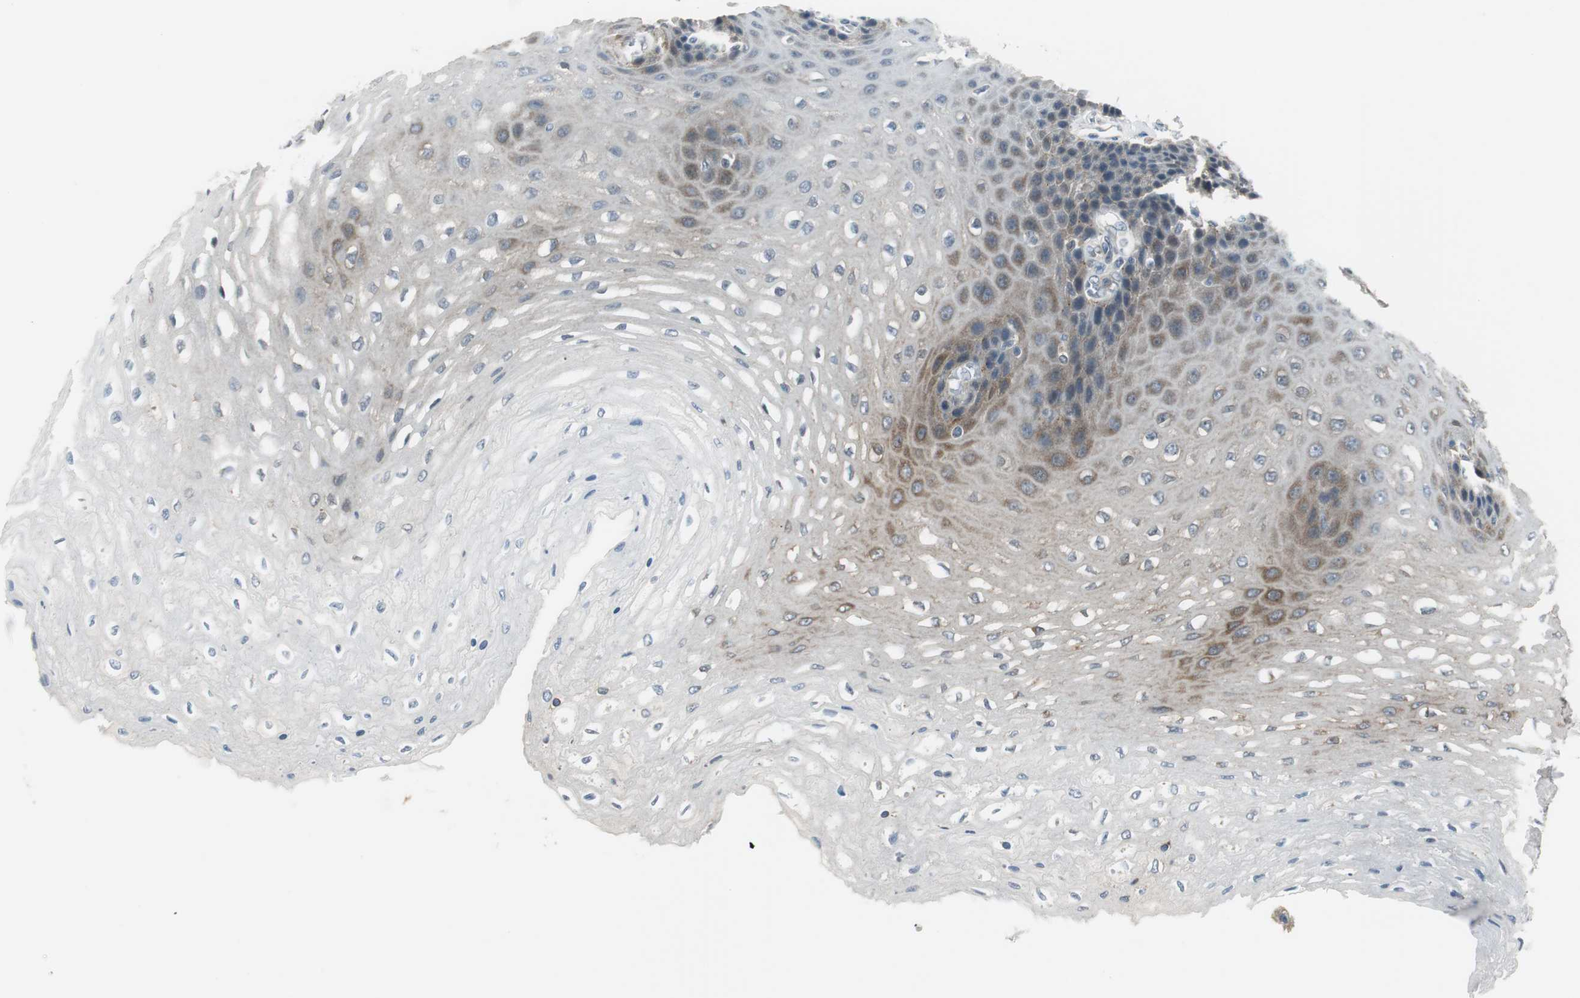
{"staining": {"intensity": "moderate", "quantity": "25%-75%", "location": "cytoplasmic/membranous"}, "tissue": "esophagus", "cell_type": "Squamous epithelial cells", "image_type": "normal", "snomed": [{"axis": "morphology", "description": "Normal tissue, NOS"}, {"axis": "topography", "description": "Esophagus"}], "caption": "Protein analysis of normal esophagus exhibits moderate cytoplasmic/membranous staining in approximately 25%-75% of squamous epithelial cells.", "gene": "NCK1", "patient": {"sex": "female", "age": 72}}